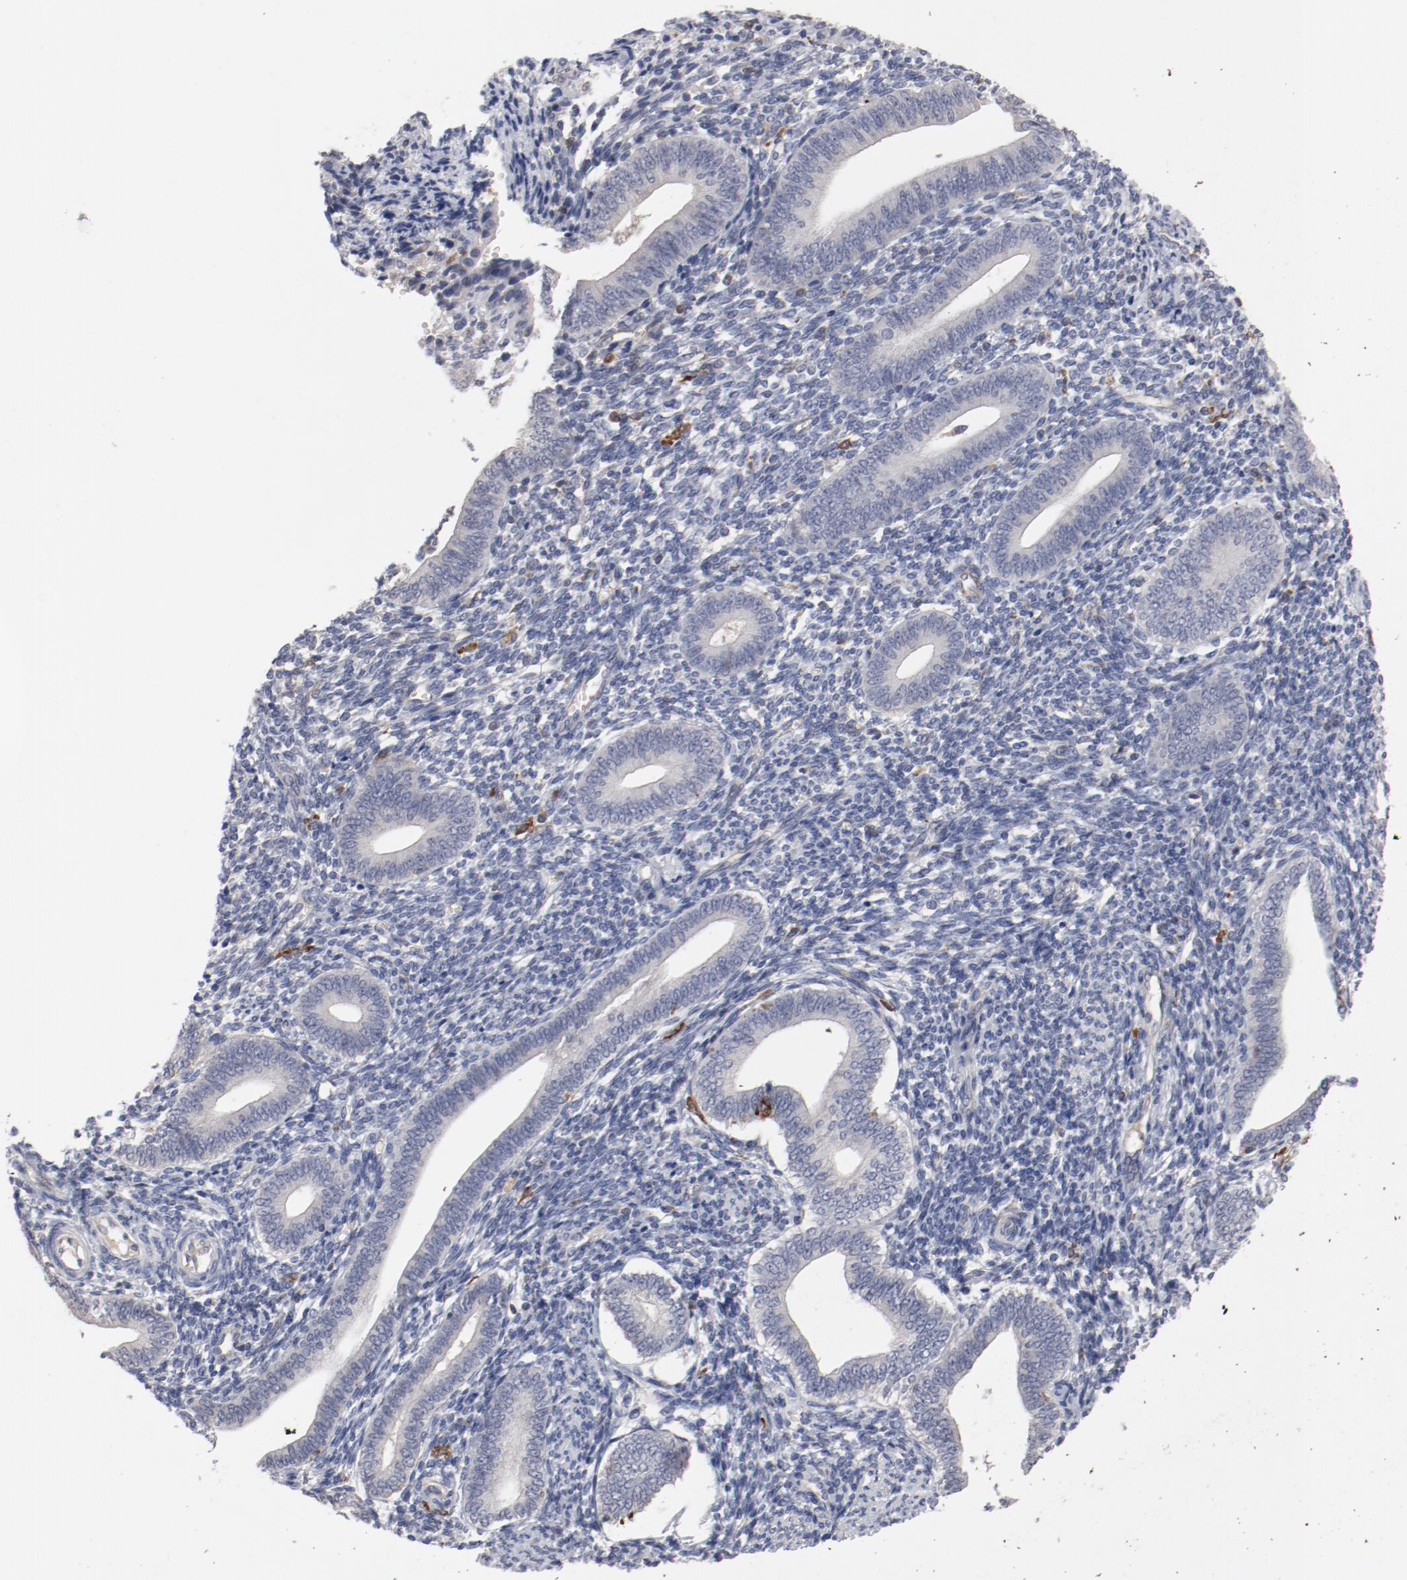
{"staining": {"intensity": "negative", "quantity": "none", "location": "none"}, "tissue": "endometrium", "cell_type": "Cells in endometrial stroma", "image_type": "normal", "snomed": [{"axis": "morphology", "description": "Normal tissue, NOS"}, {"axis": "topography", "description": "Uterus"}, {"axis": "topography", "description": "Endometrium"}], "caption": "Protein analysis of normal endometrium displays no significant staining in cells in endometrial stroma.", "gene": "CBL", "patient": {"sex": "female", "age": 33}}